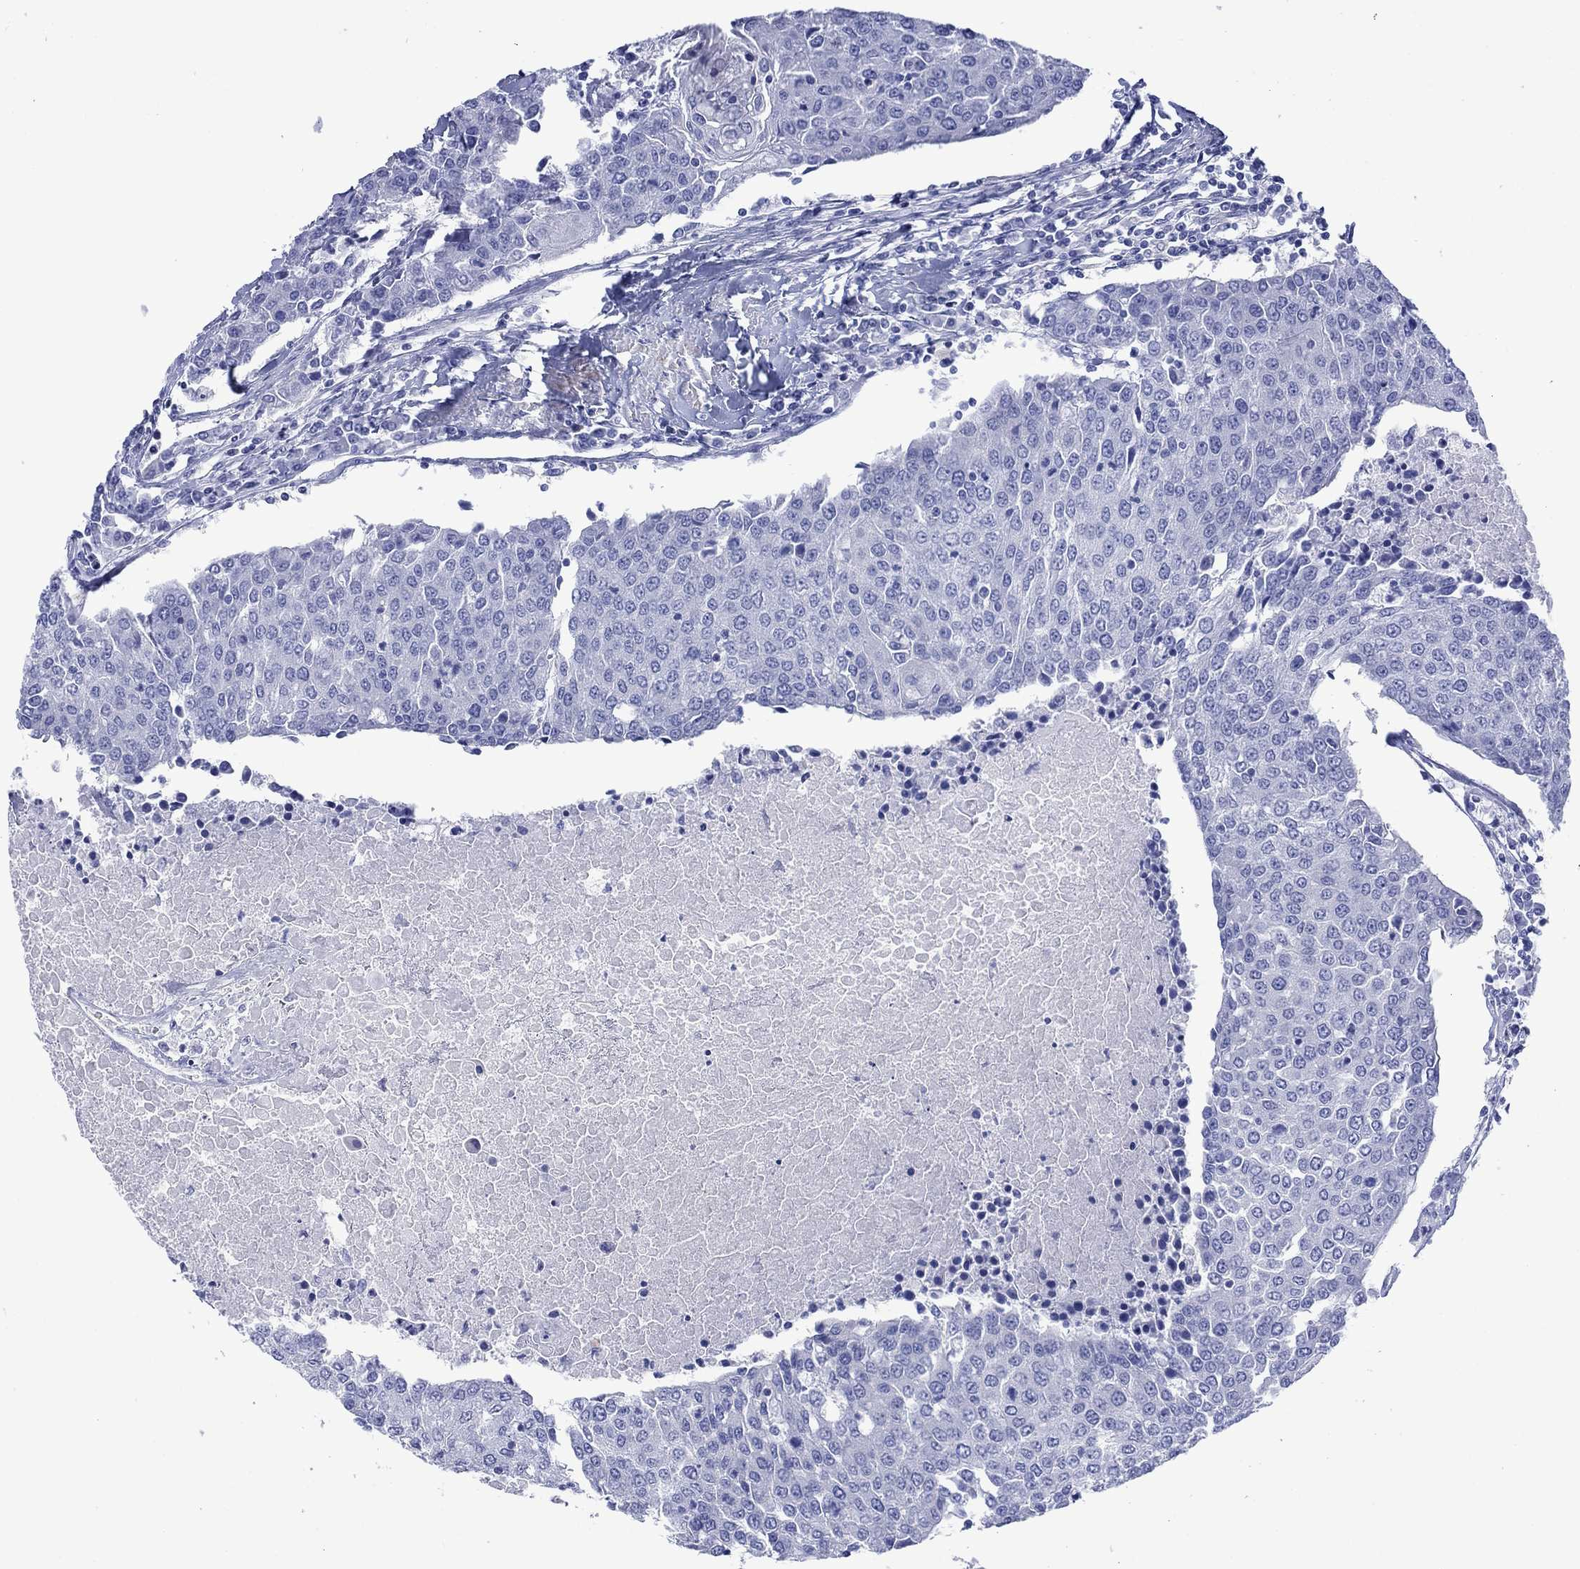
{"staining": {"intensity": "negative", "quantity": "none", "location": "none"}, "tissue": "urothelial cancer", "cell_type": "Tumor cells", "image_type": "cancer", "snomed": [{"axis": "morphology", "description": "Urothelial carcinoma, High grade"}, {"axis": "topography", "description": "Urinary bladder"}], "caption": "High magnification brightfield microscopy of urothelial cancer stained with DAB (brown) and counterstained with hematoxylin (blue): tumor cells show no significant expression.", "gene": "MLANA", "patient": {"sex": "female", "age": 85}}